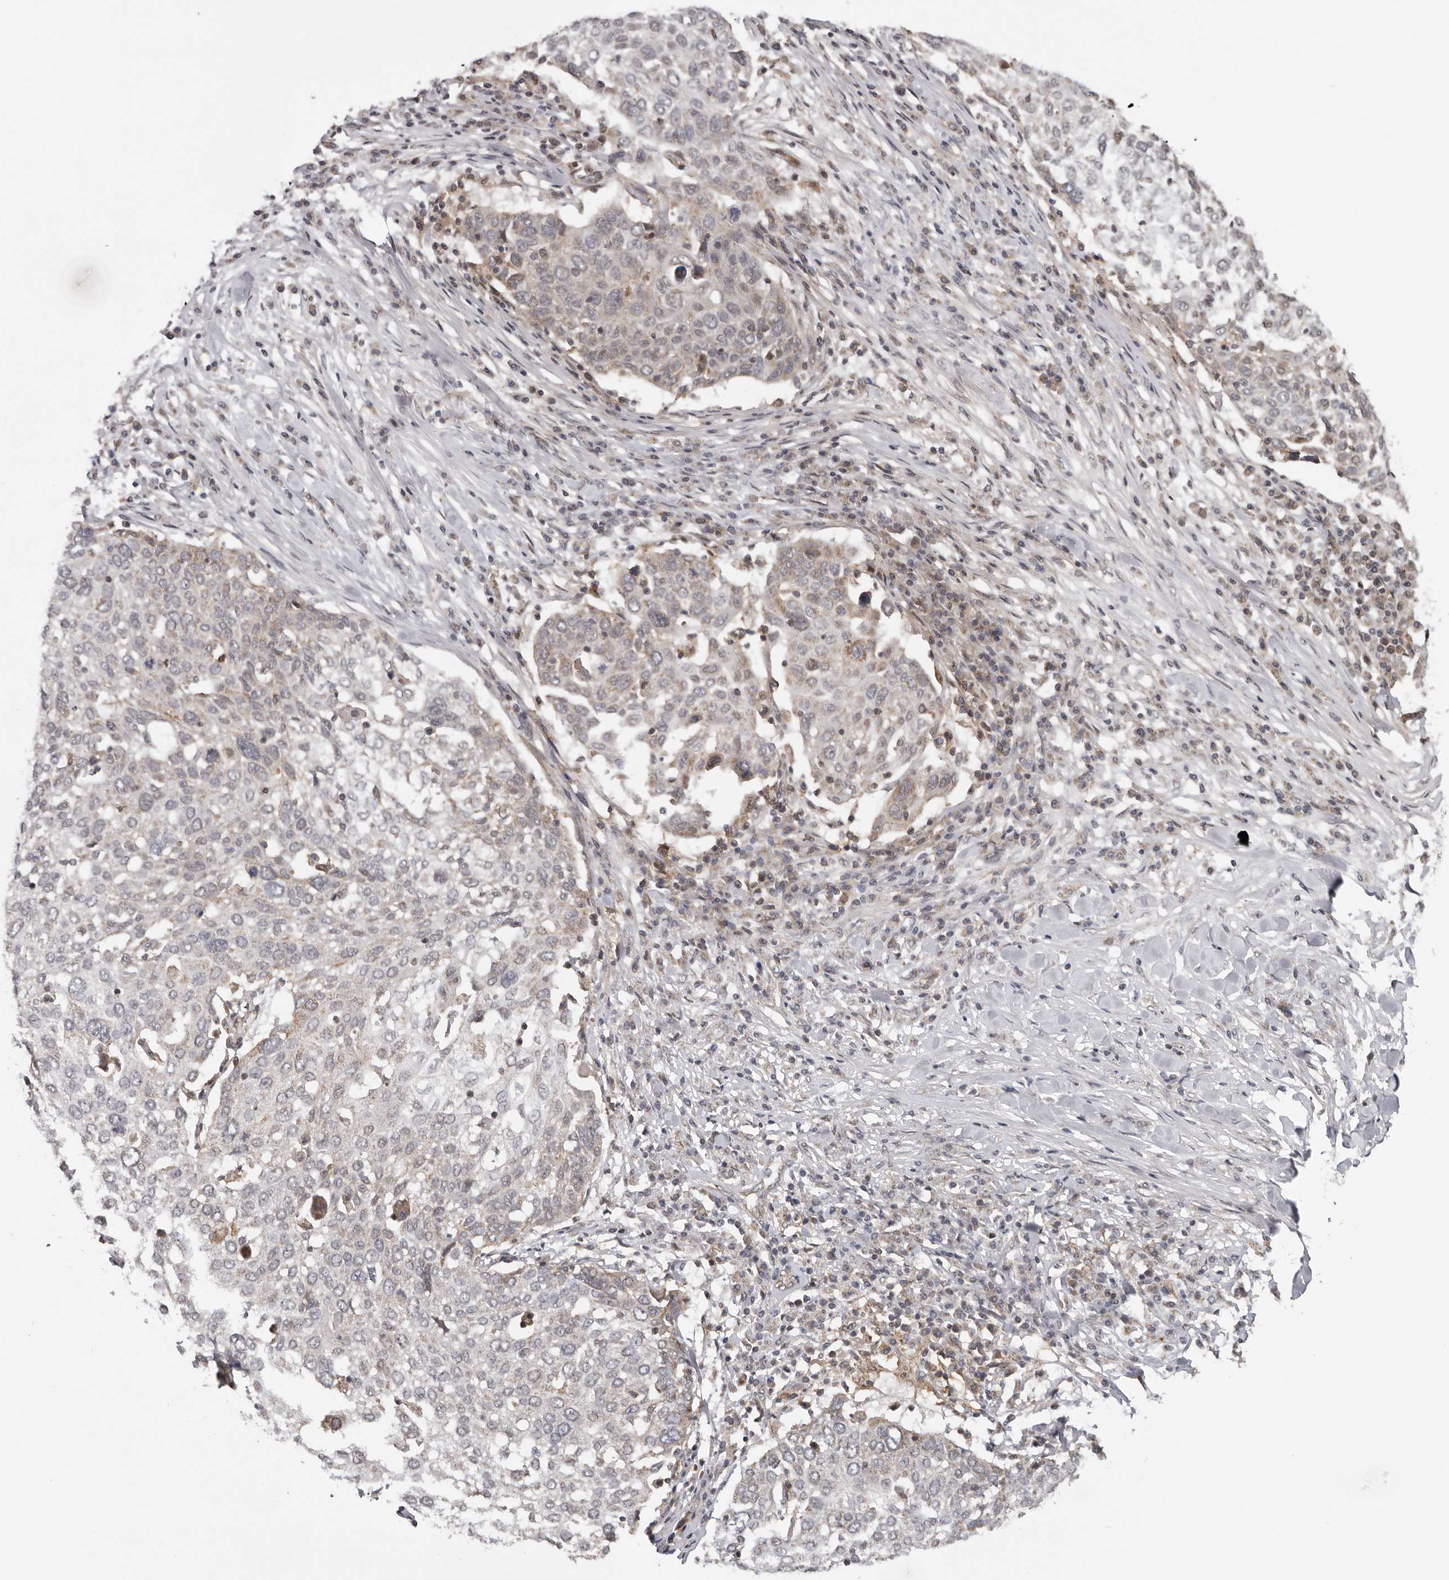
{"staining": {"intensity": "negative", "quantity": "none", "location": "none"}, "tissue": "lung cancer", "cell_type": "Tumor cells", "image_type": "cancer", "snomed": [{"axis": "morphology", "description": "Squamous cell carcinoma, NOS"}, {"axis": "topography", "description": "Lung"}], "caption": "Immunohistochemistry micrograph of human lung cancer (squamous cell carcinoma) stained for a protein (brown), which displays no positivity in tumor cells.", "gene": "MOGAT2", "patient": {"sex": "male", "age": 65}}